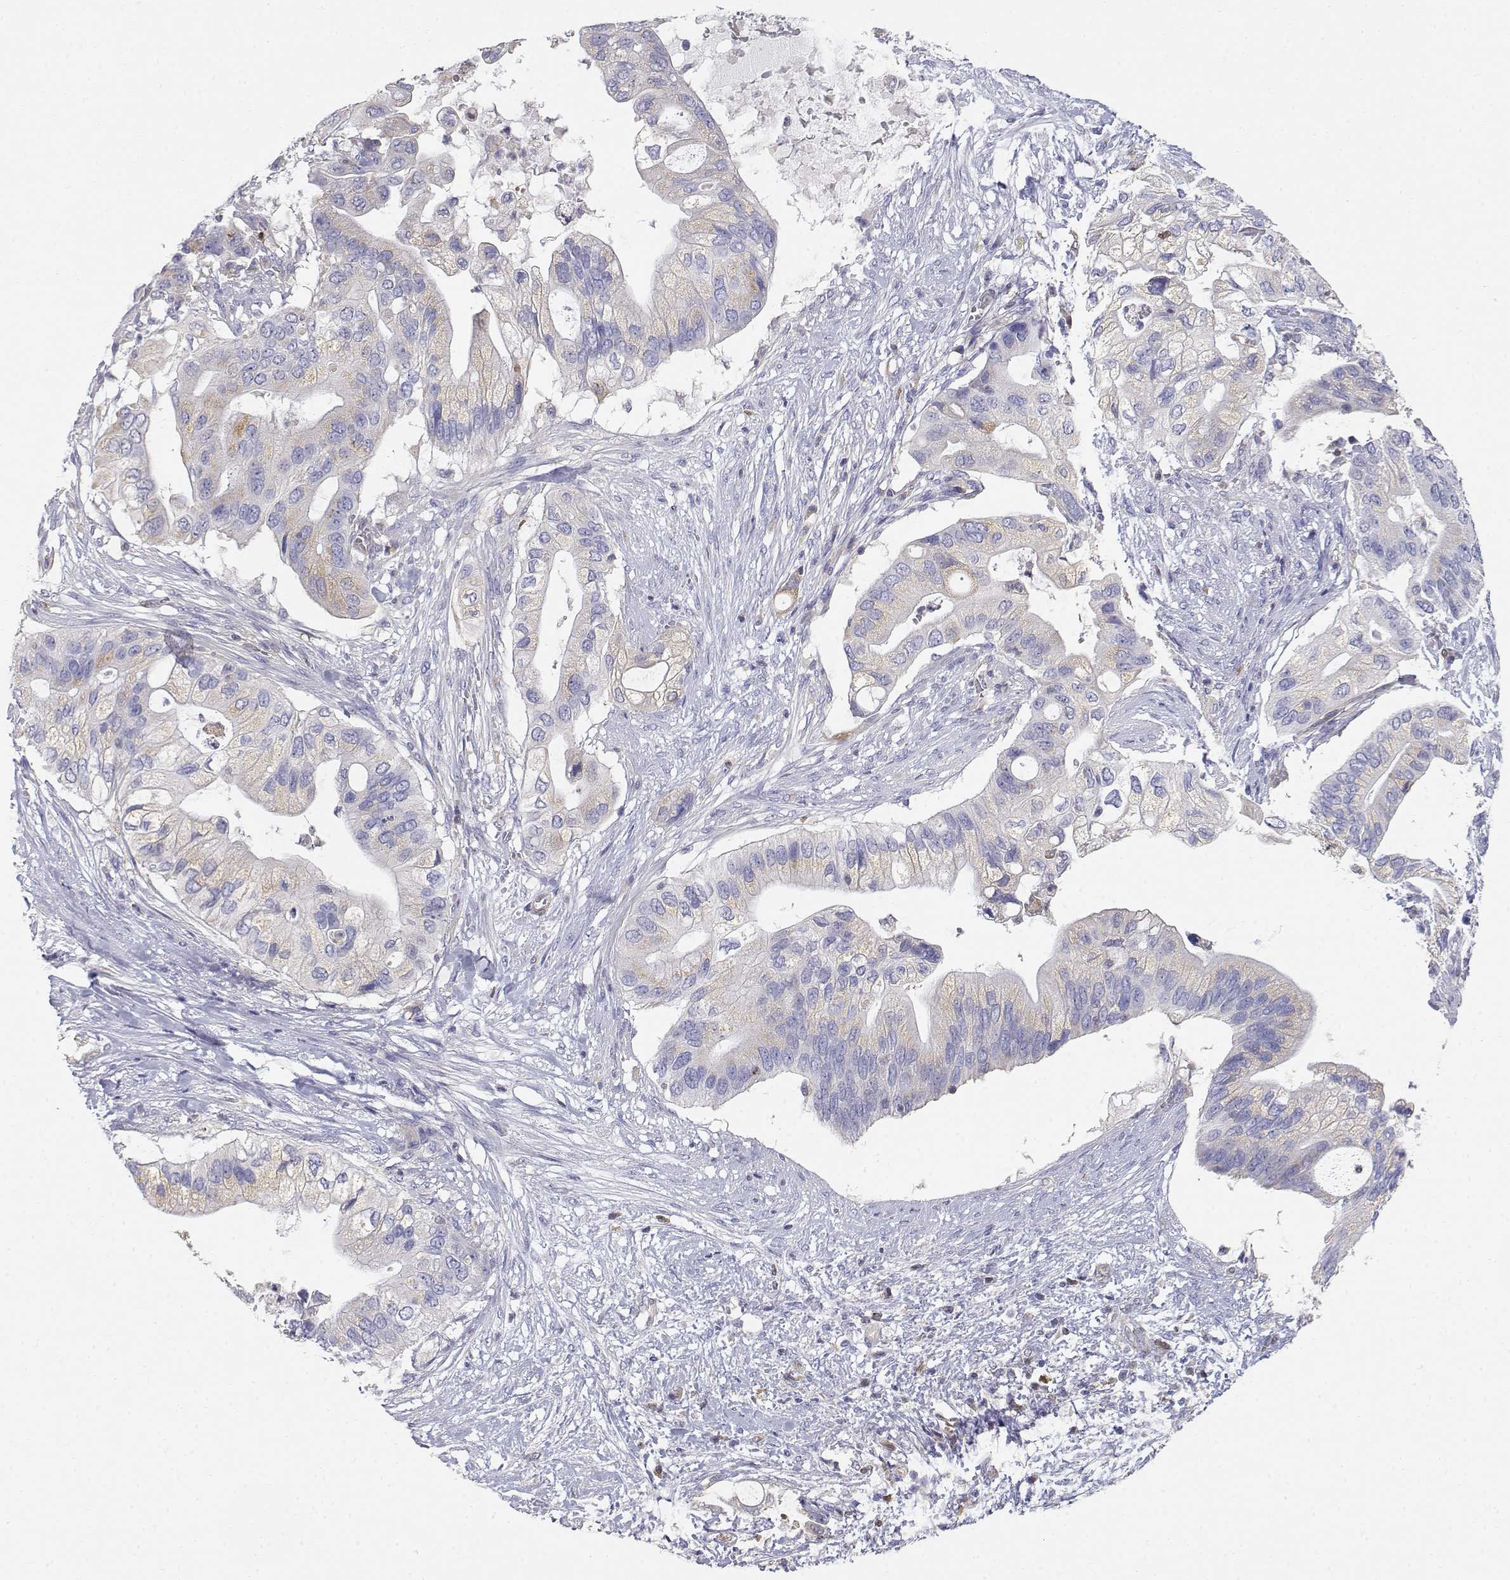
{"staining": {"intensity": "weak", "quantity": "<25%", "location": "cytoplasmic/membranous"}, "tissue": "pancreatic cancer", "cell_type": "Tumor cells", "image_type": "cancer", "snomed": [{"axis": "morphology", "description": "Adenocarcinoma, NOS"}, {"axis": "topography", "description": "Pancreas"}], "caption": "A histopathology image of pancreatic adenocarcinoma stained for a protein demonstrates no brown staining in tumor cells.", "gene": "ADA", "patient": {"sex": "female", "age": 72}}